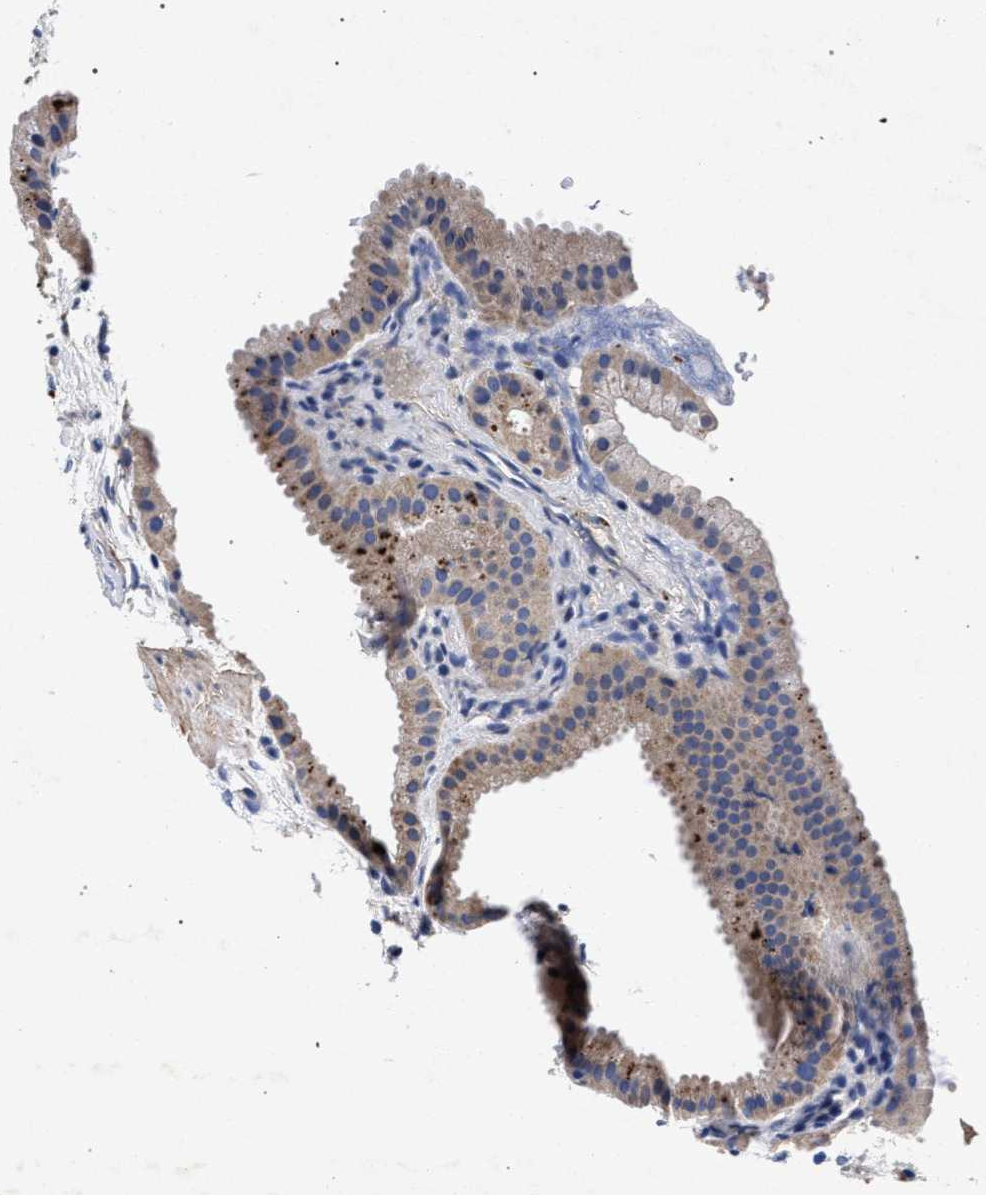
{"staining": {"intensity": "weak", "quantity": ">75%", "location": "cytoplasmic/membranous"}, "tissue": "gallbladder", "cell_type": "Glandular cells", "image_type": "normal", "snomed": [{"axis": "morphology", "description": "Normal tissue, NOS"}, {"axis": "topography", "description": "Gallbladder"}], "caption": "Immunohistochemistry image of unremarkable human gallbladder stained for a protein (brown), which shows low levels of weak cytoplasmic/membranous staining in about >75% of glandular cells.", "gene": "HSD17B14", "patient": {"sex": "female", "age": 64}}